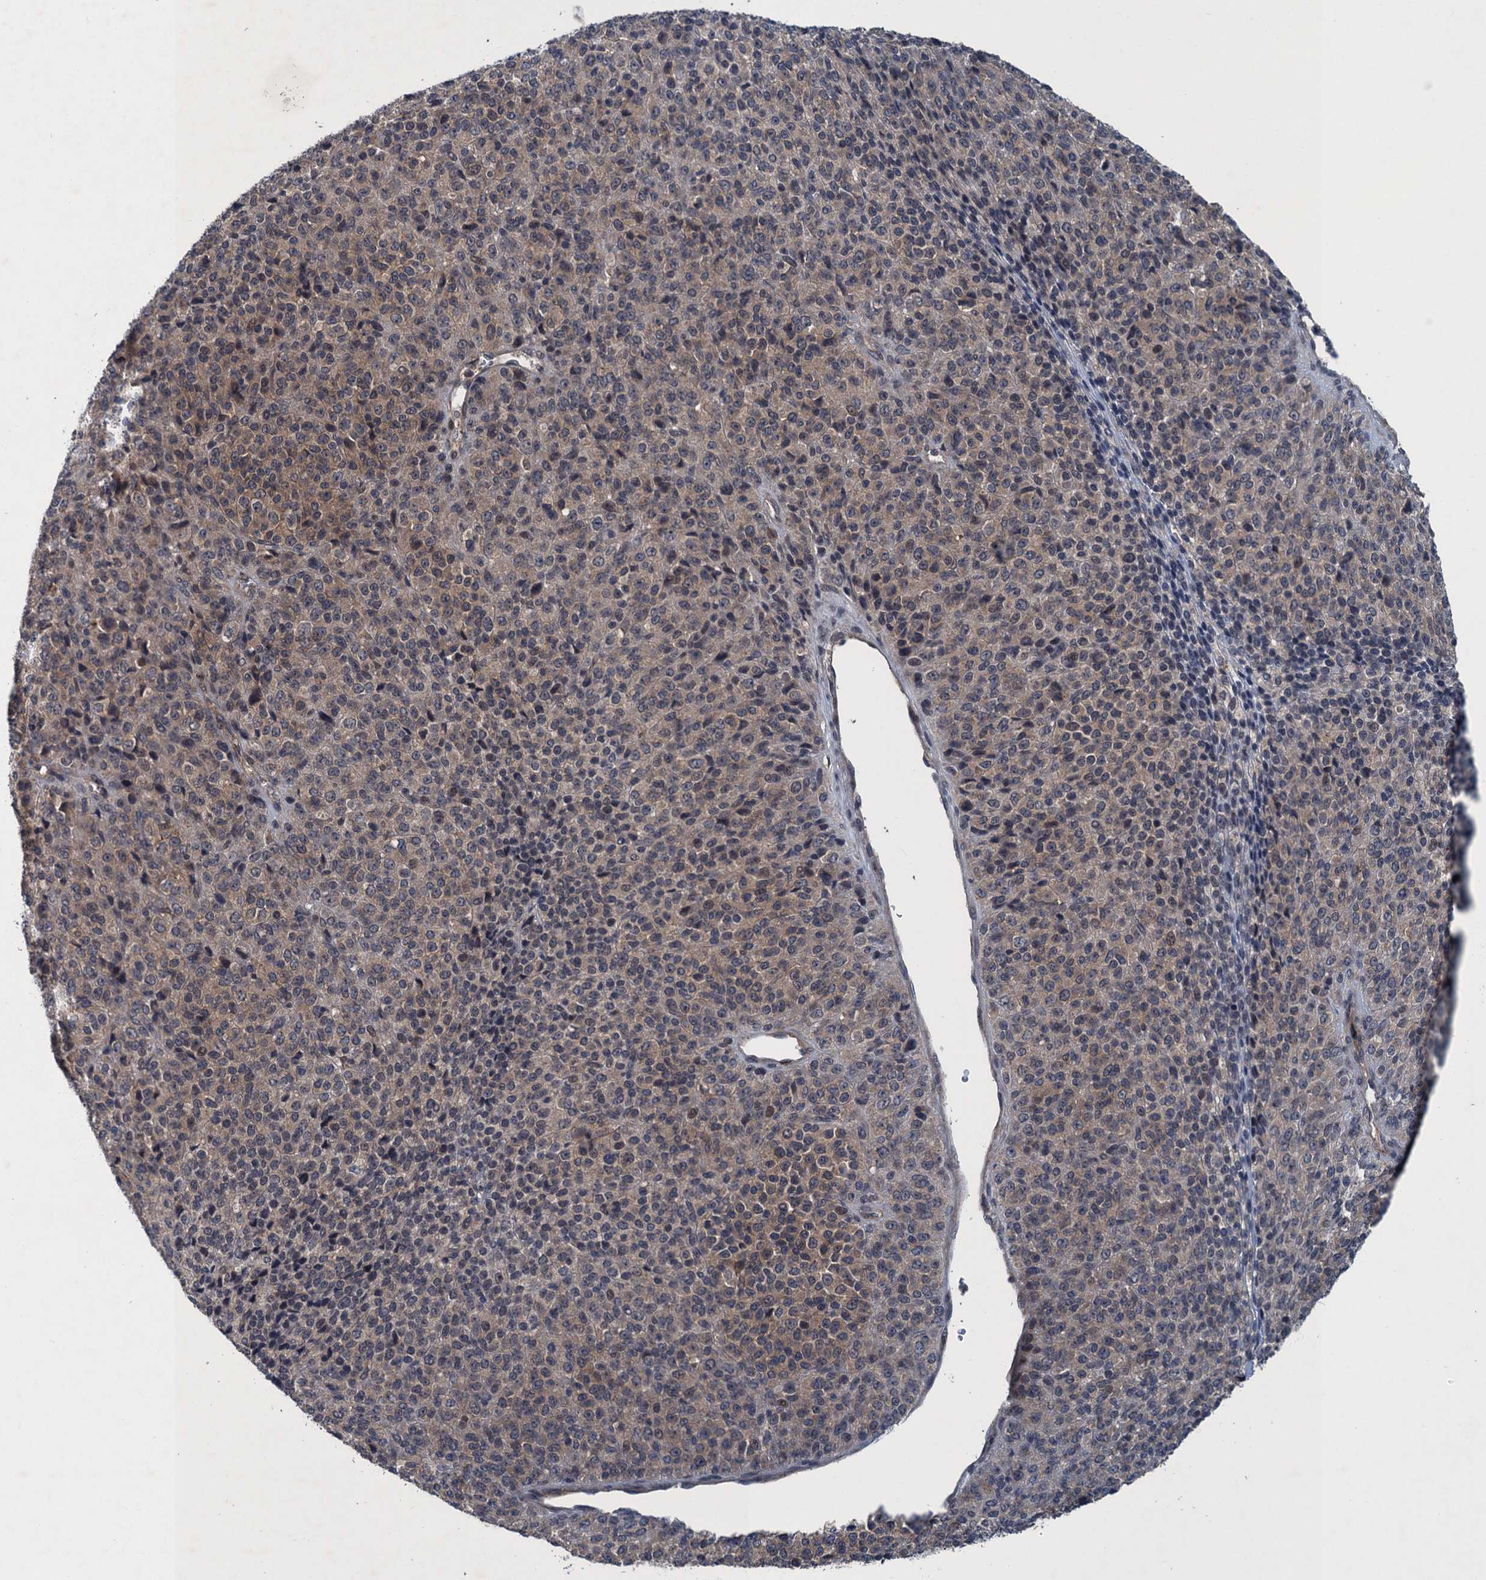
{"staining": {"intensity": "weak", "quantity": ">75%", "location": "cytoplasmic/membranous"}, "tissue": "melanoma", "cell_type": "Tumor cells", "image_type": "cancer", "snomed": [{"axis": "morphology", "description": "Malignant melanoma, Metastatic site"}, {"axis": "topography", "description": "Brain"}], "caption": "Melanoma was stained to show a protein in brown. There is low levels of weak cytoplasmic/membranous staining in about >75% of tumor cells.", "gene": "RNF165", "patient": {"sex": "female", "age": 56}}